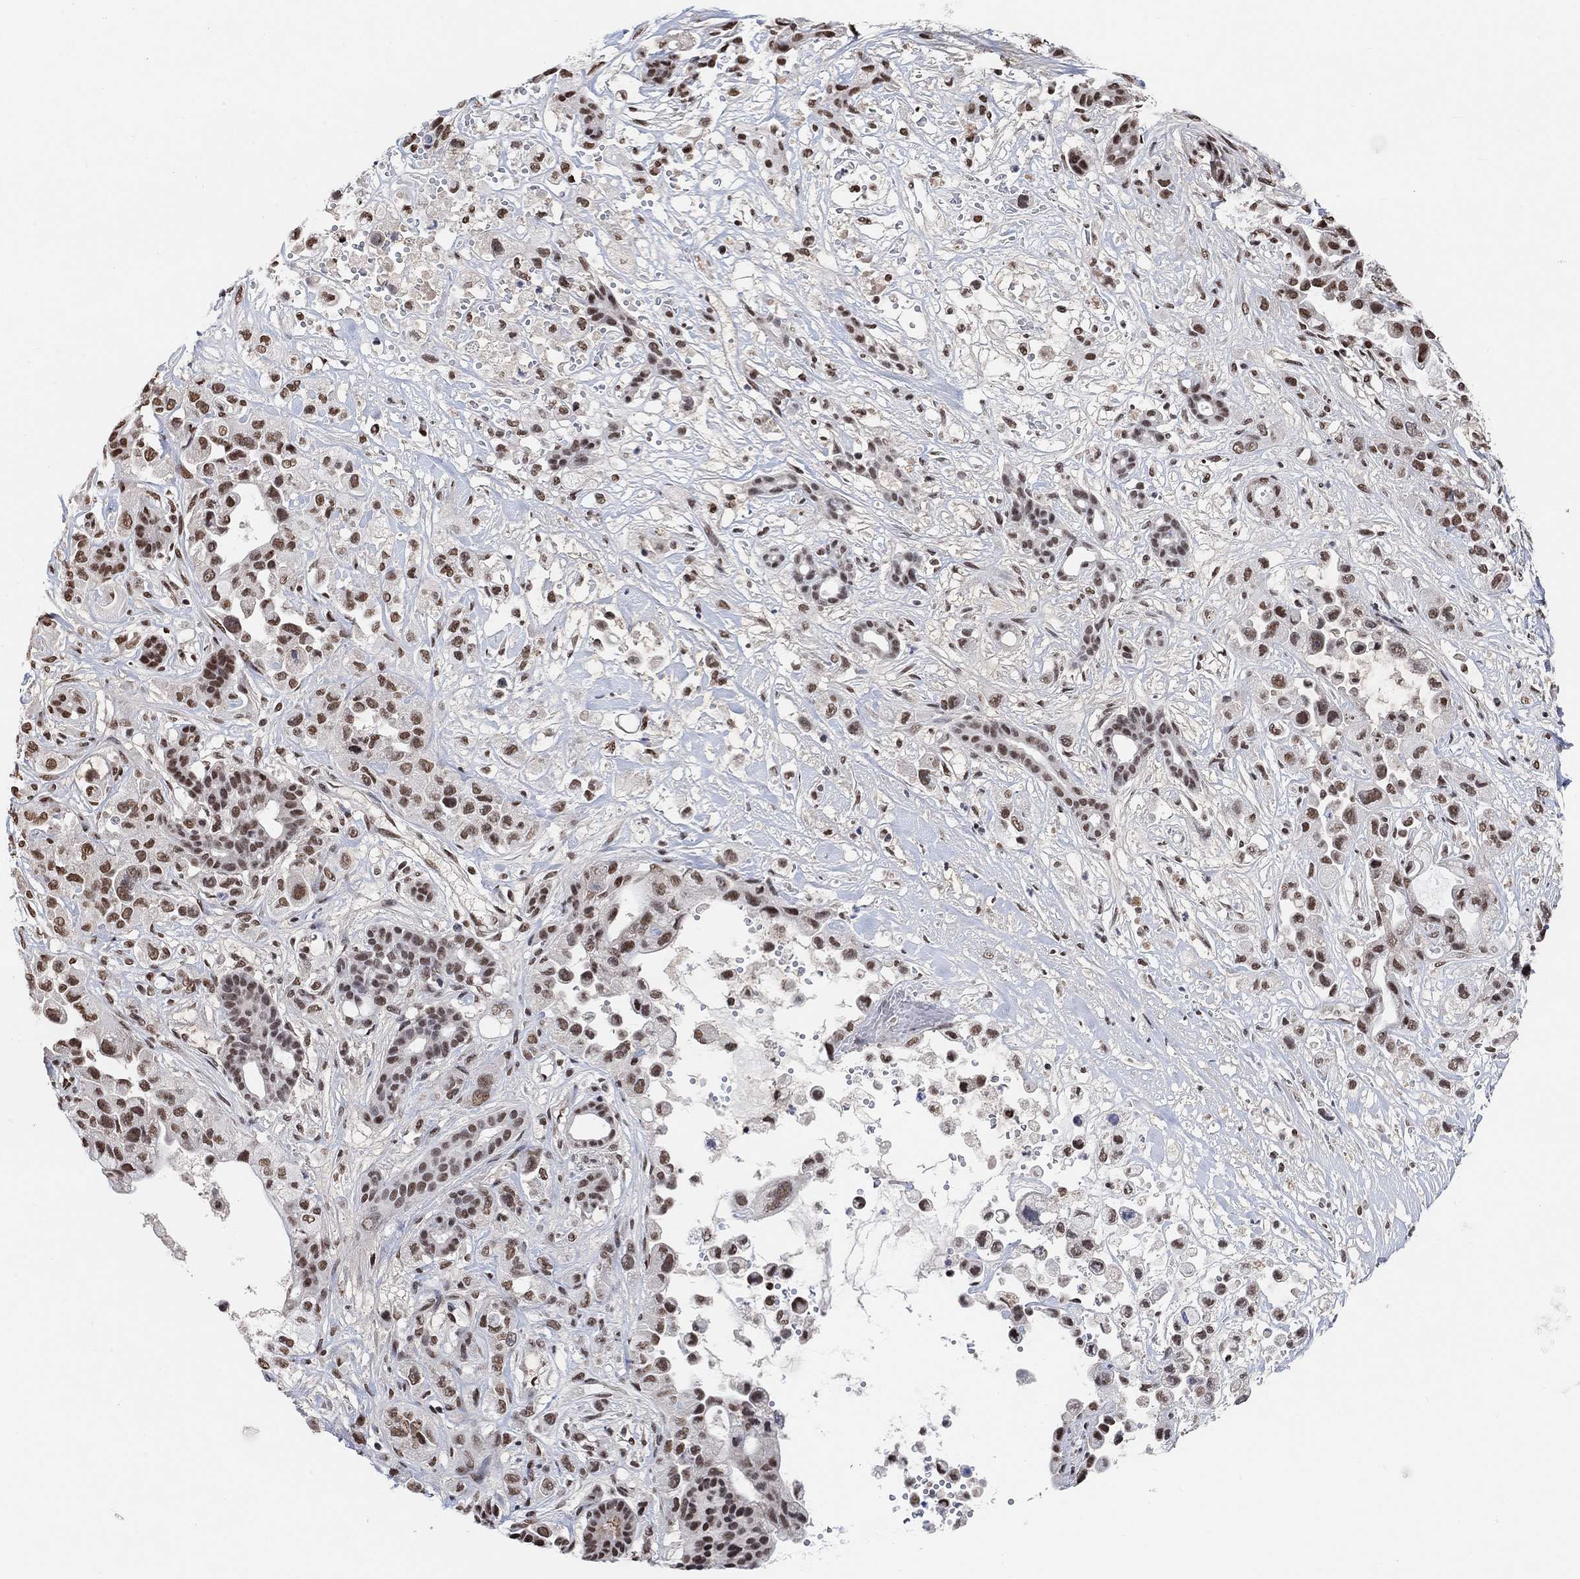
{"staining": {"intensity": "moderate", "quantity": ">75%", "location": "nuclear"}, "tissue": "pancreatic cancer", "cell_type": "Tumor cells", "image_type": "cancer", "snomed": [{"axis": "morphology", "description": "Adenocarcinoma, NOS"}, {"axis": "topography", "description": "Pancreas"}], "caption": "DAB immunohistochemical staining of human adenocarcinoma (pancreatic) reveals moderate nuclear protein staining in about >75% of tumor cells.", "gene": "USP39", "patient": {"sex": "male", "age": 44}}